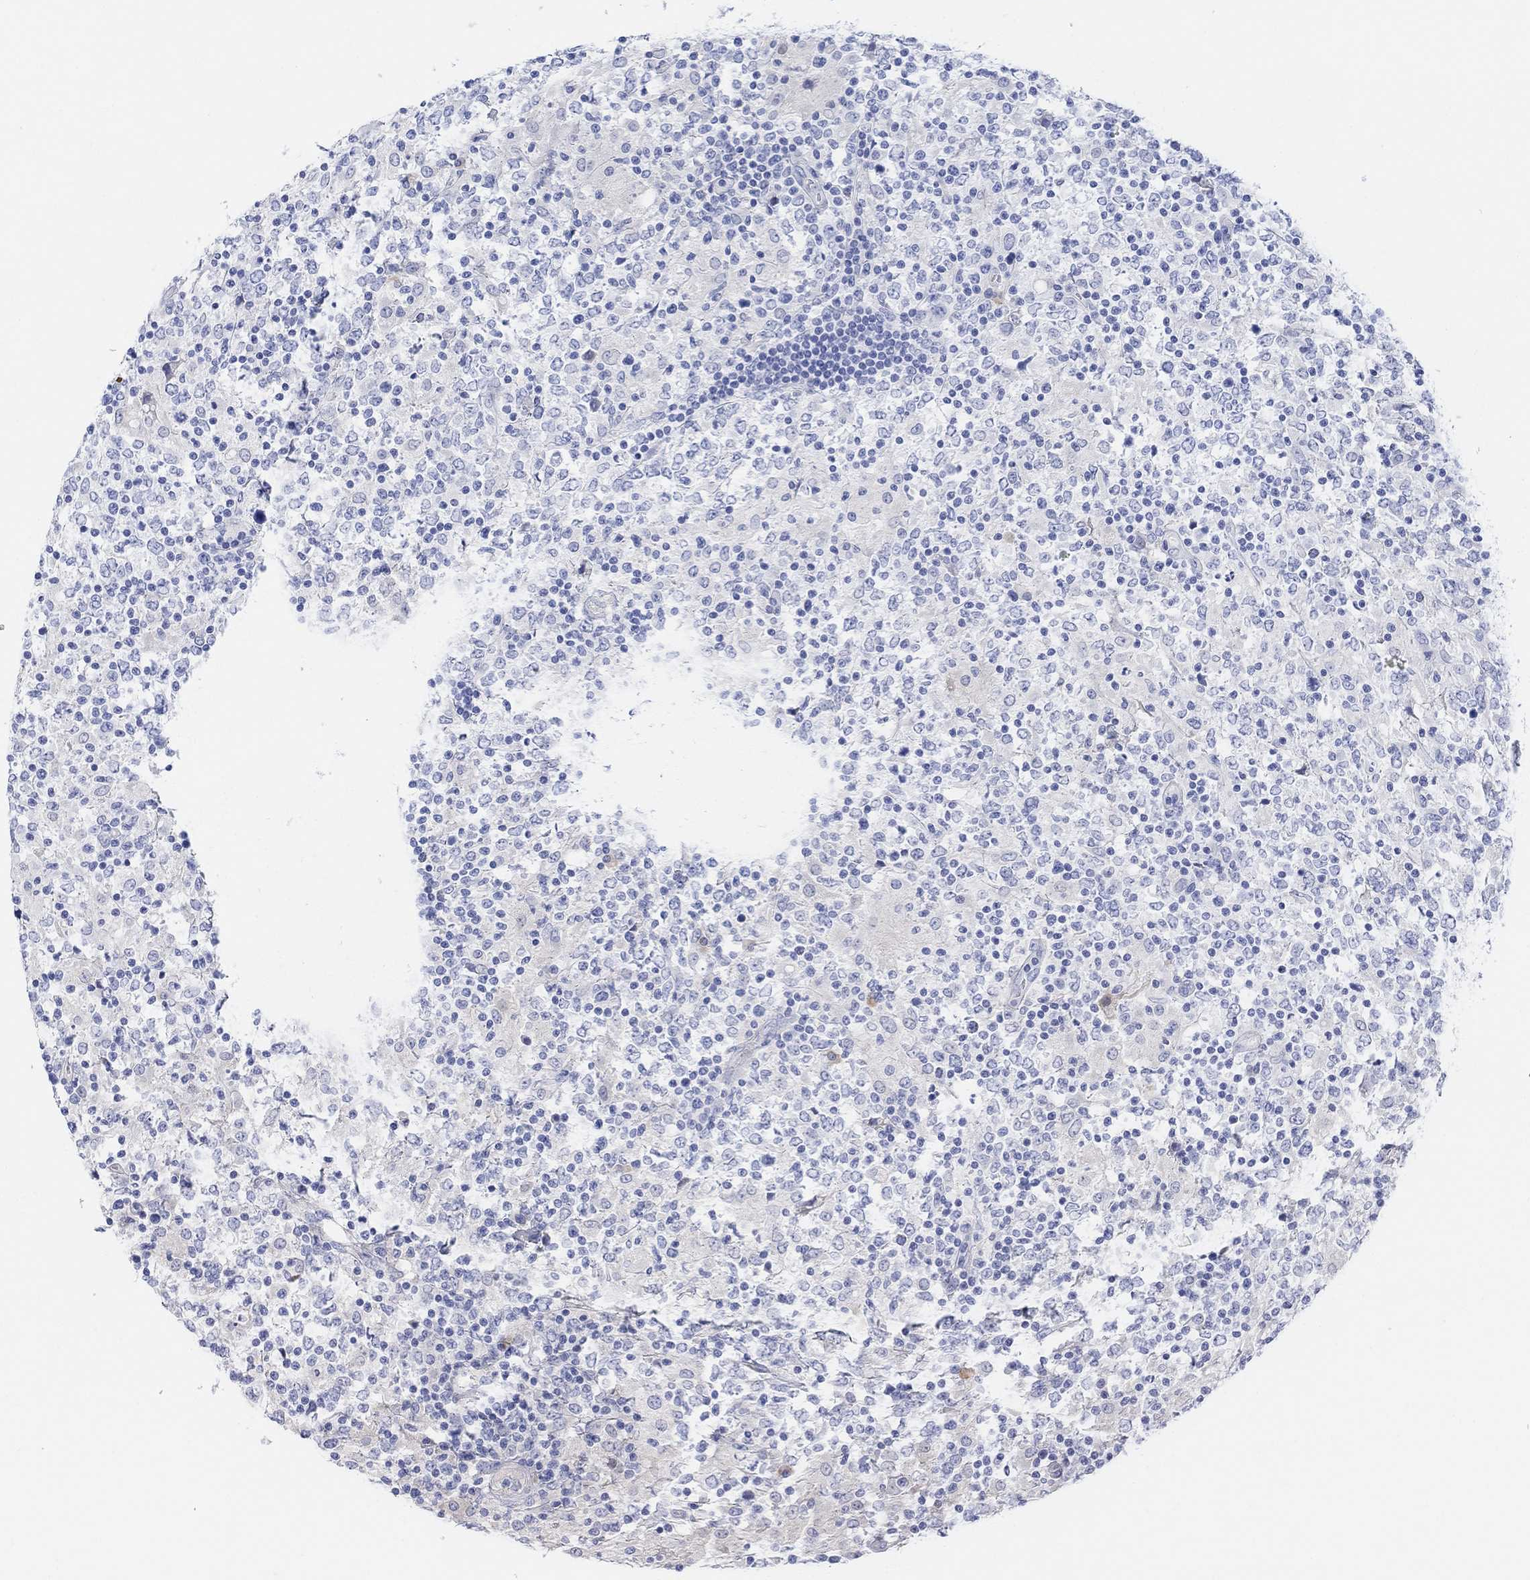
{"staining": {"intensity": "negative", "quantity": "none", "location": "none"}, "tissue": "lymphoma", "cell_type": "Tumor cells", "image_type": "cancer", "snomed": [{"axis": "morphology", "description": "Malignant lymphoma, non-Hodgkin's type, High grade"}, {"axis": "topography", "description": "Lymph node"}], "caption": "Protein analysis of high-grade malignant lymphoma, non-Hodgkin's type exhibits no significant expression in tumor cells. Nuclei are stained in blue.", "gene": "GNG13", "patient": {"sex": "female", "age": 84}}